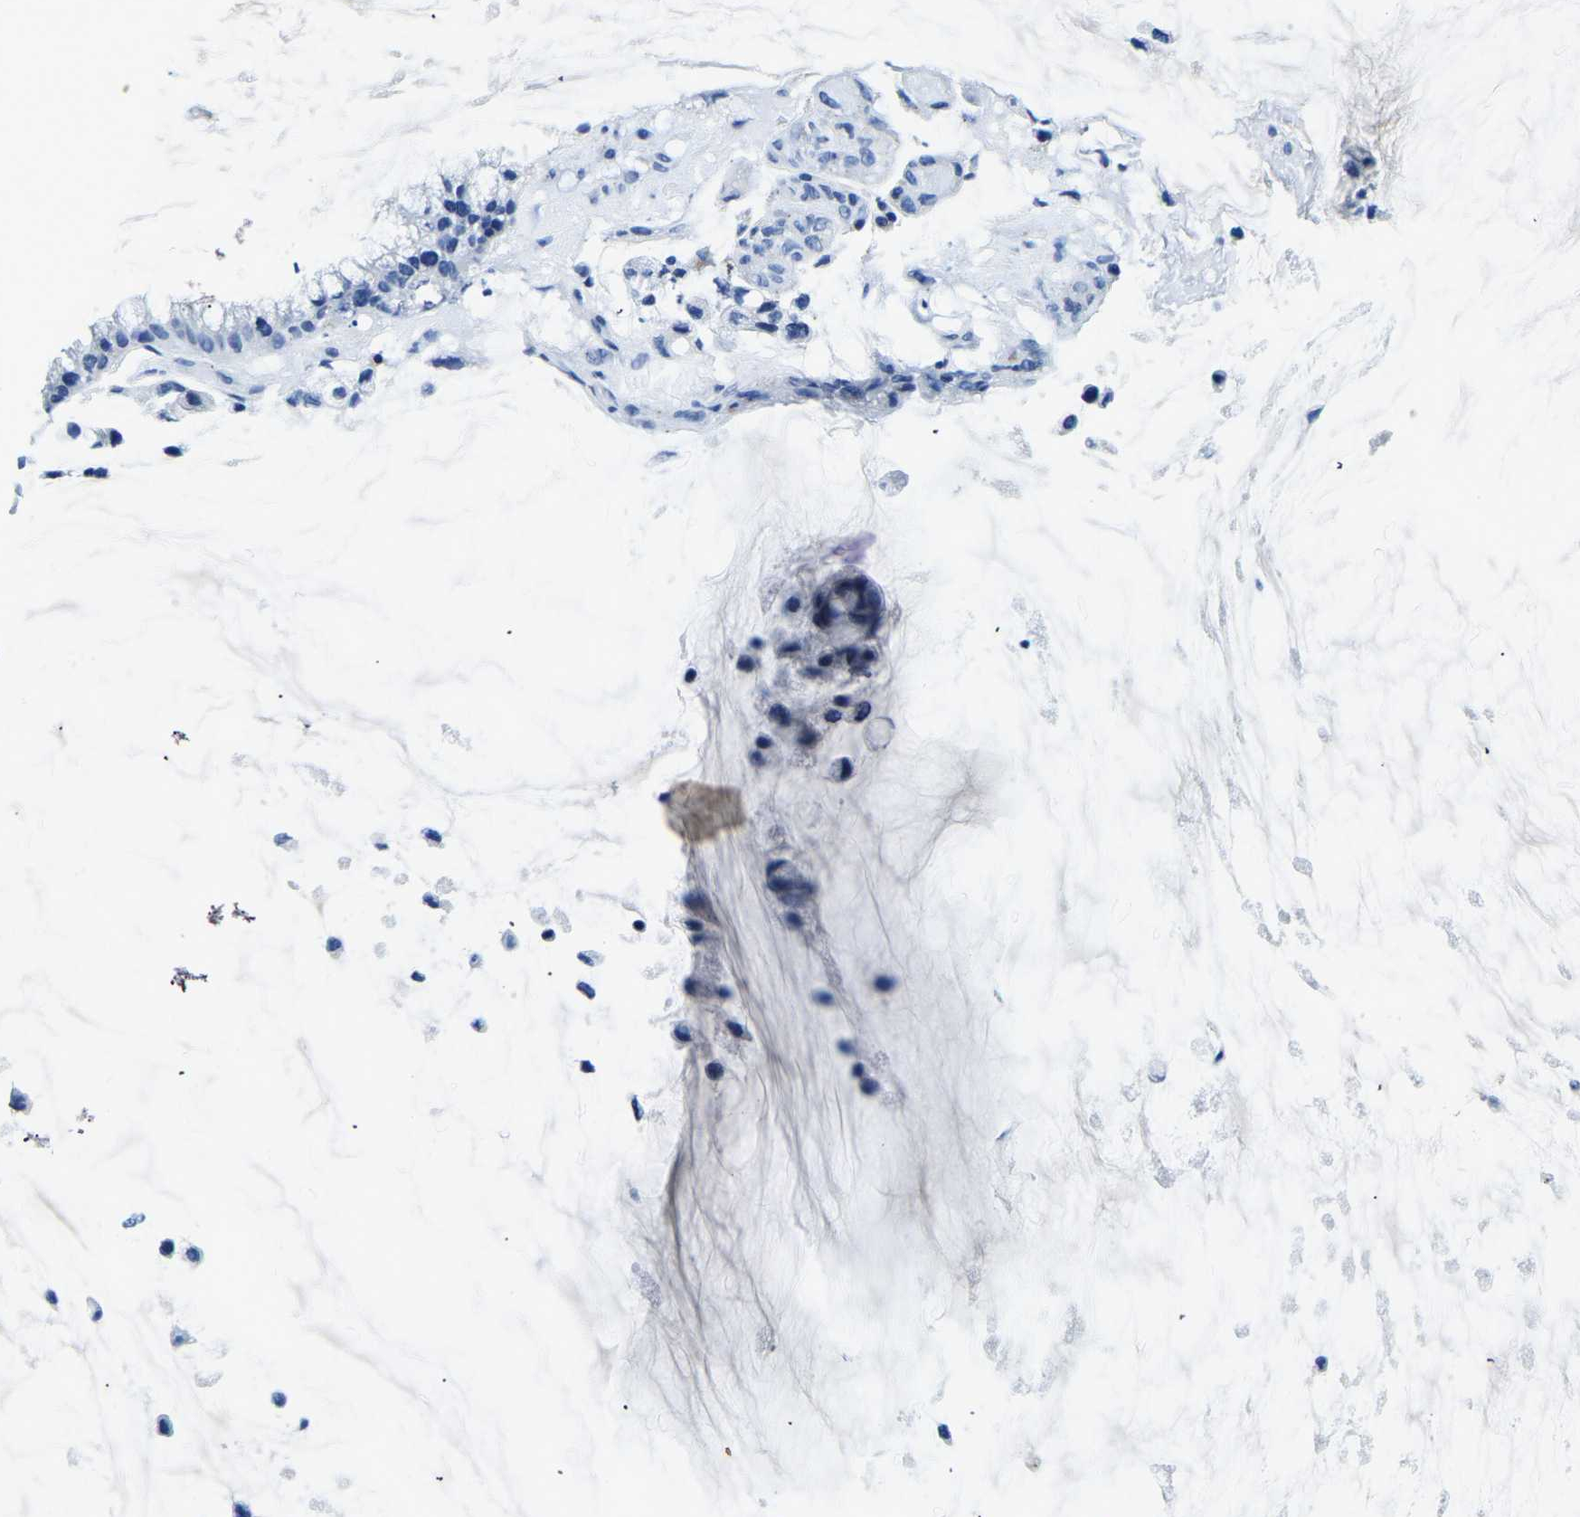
{"staining": {"intensity": "negative", "quantity": "none", "location": "none"}, "tissue": "ovarian cancer", "cell_type": "Tumor cells", "image_type": "cancer", "snomed": [{"axis": "morphology", "description": "Cystadenocarcinoma, mucinous, NOS"}, {"axis": "topography", "description": "Ovary"}], "caption": "A high-resolution photomicrograph shows immunohistochemistry (IHC) staining of ovarian mucinous cystadenocarcinoma, which reveals no significant expression in tumor cells.", "gene": "UBN2", "patient": {"sex": "female", "age": 39}}